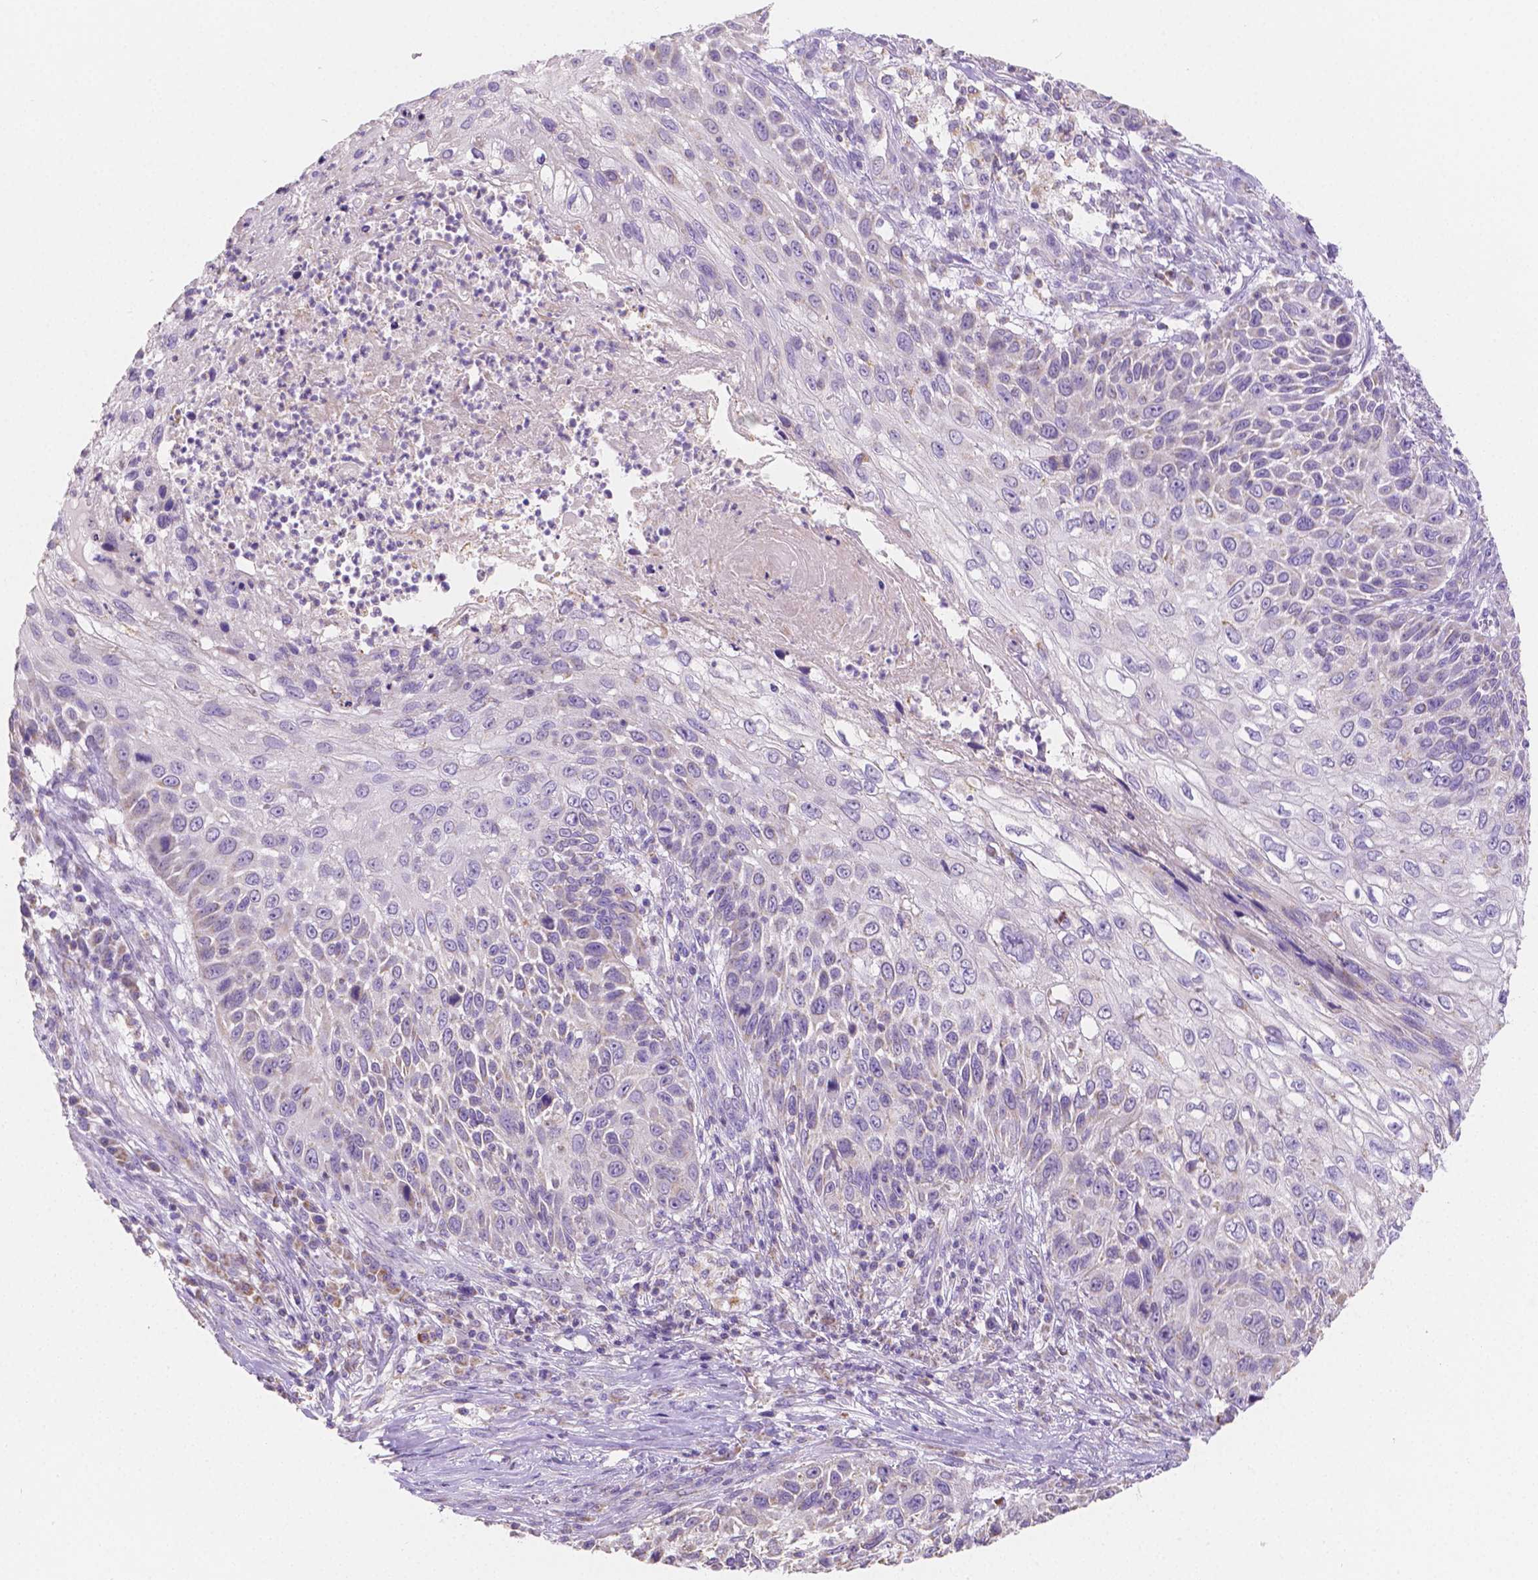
{"staining": {"intensity": "negative", "quantity": "none", "location": "none"}, "tissue": "skin cancer", "cell_type": "Tumor cells", "image_type": "cancer", "snomed": [{"axis": "morphology", "description": "Squamous cell carcinoma, NOS"}, {"axis": "topography", "description": "Skin"}], "caption": "There is no significant positivity in tumor cells of skin cancer.", "gene": "TMEM130", "patient": {"sex": "male", "age": 92}}